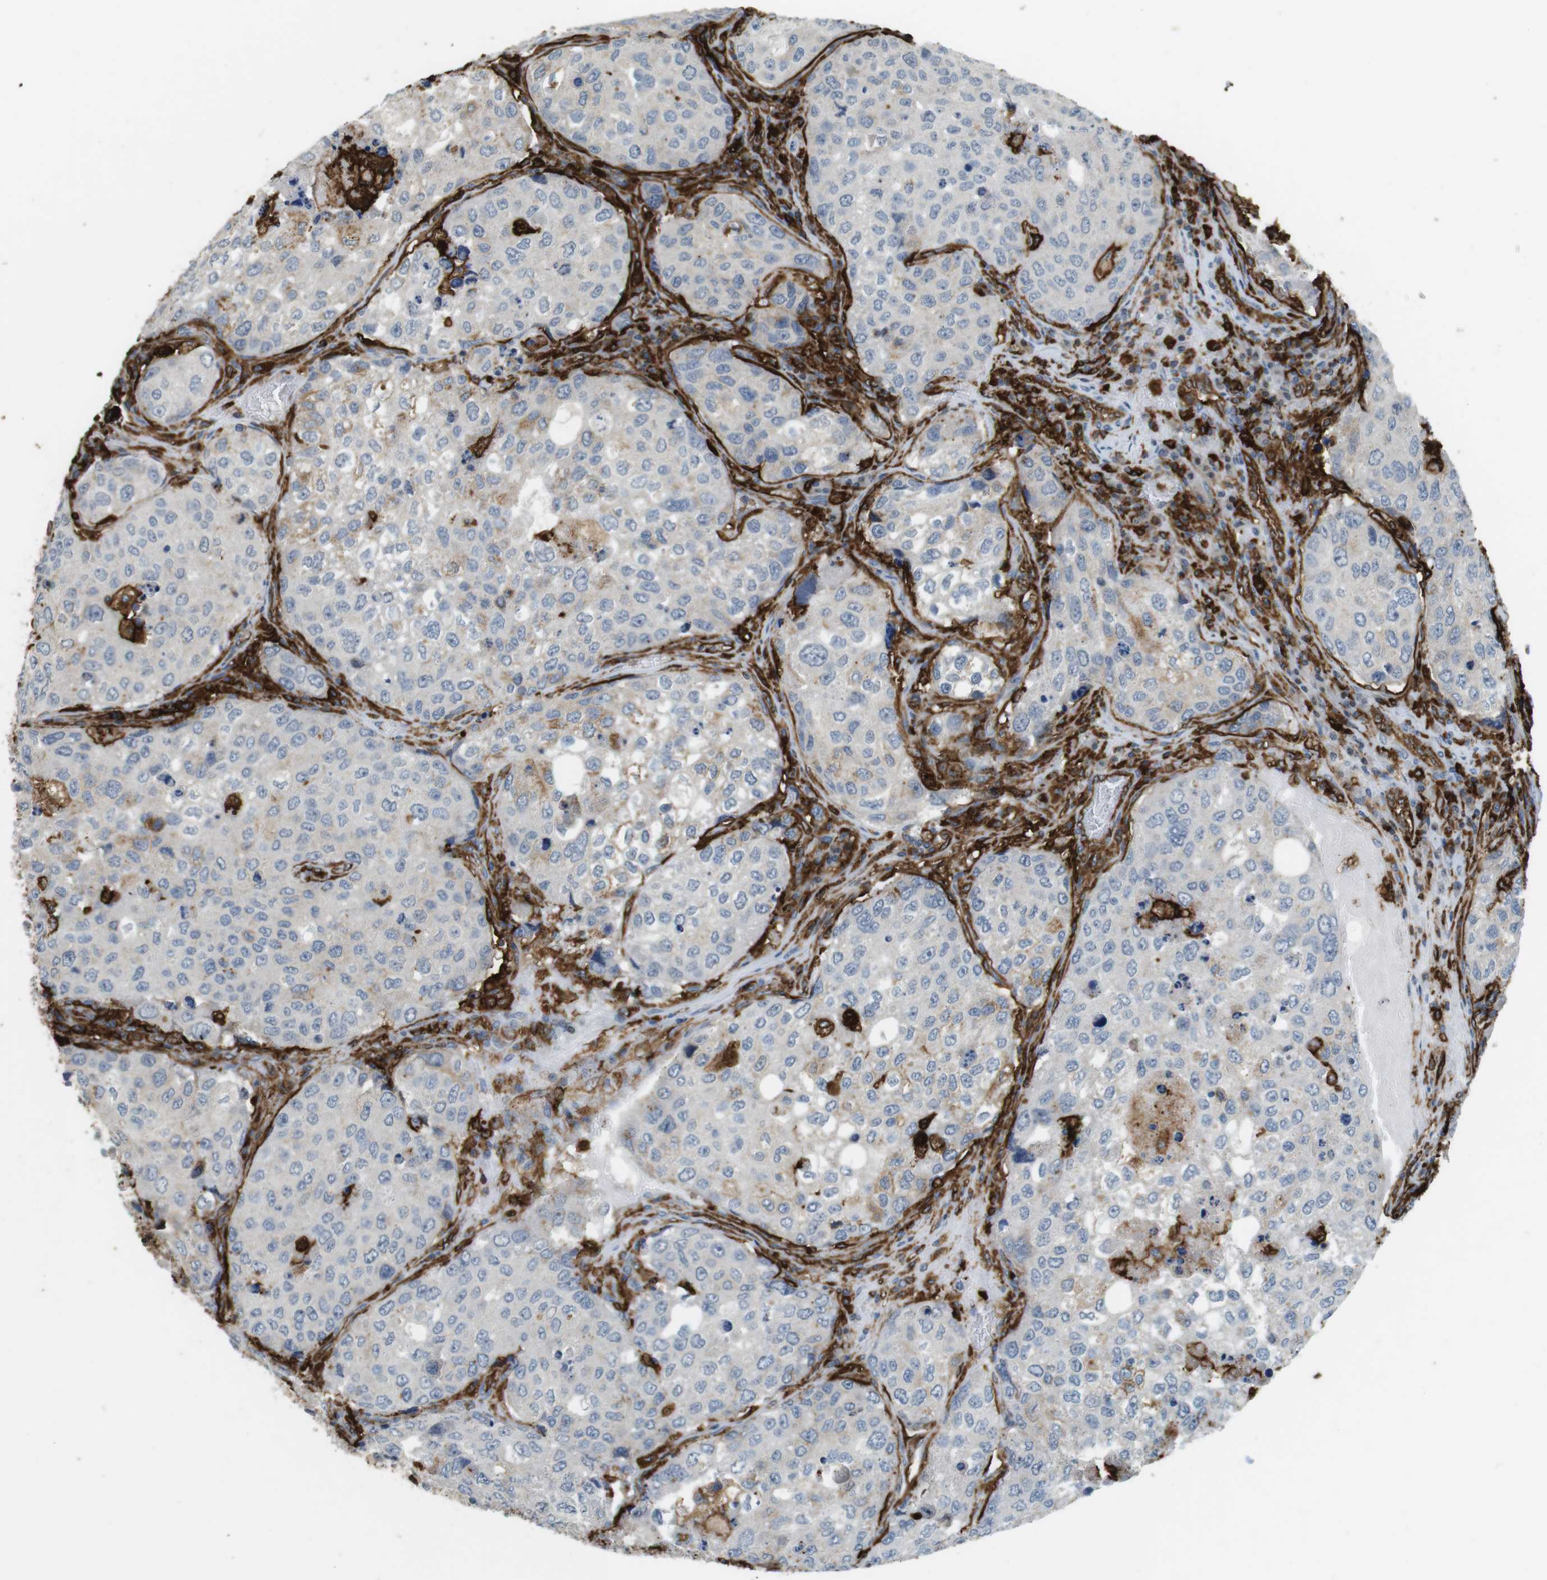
{"staining": {"intensity": "negative", "quantity": "none", "location": "none"}, "tissue": "urothelial cancer", "cell_type": "Tumor cells", "image_type": "cancer", "snomed": [{"axis": "morphology", "description": "Urothelial carcinoma, High grade"}, {"axis": "topography", "description": "Lymph node"}, {"axis": "topography", "description": "Urinary bladder"}], "caption": "Tumor cells show no significant protein positivity in urothelial cancer.", "gene": "HLA-DRA", "patient": {"sex": "male", "age": 51}}